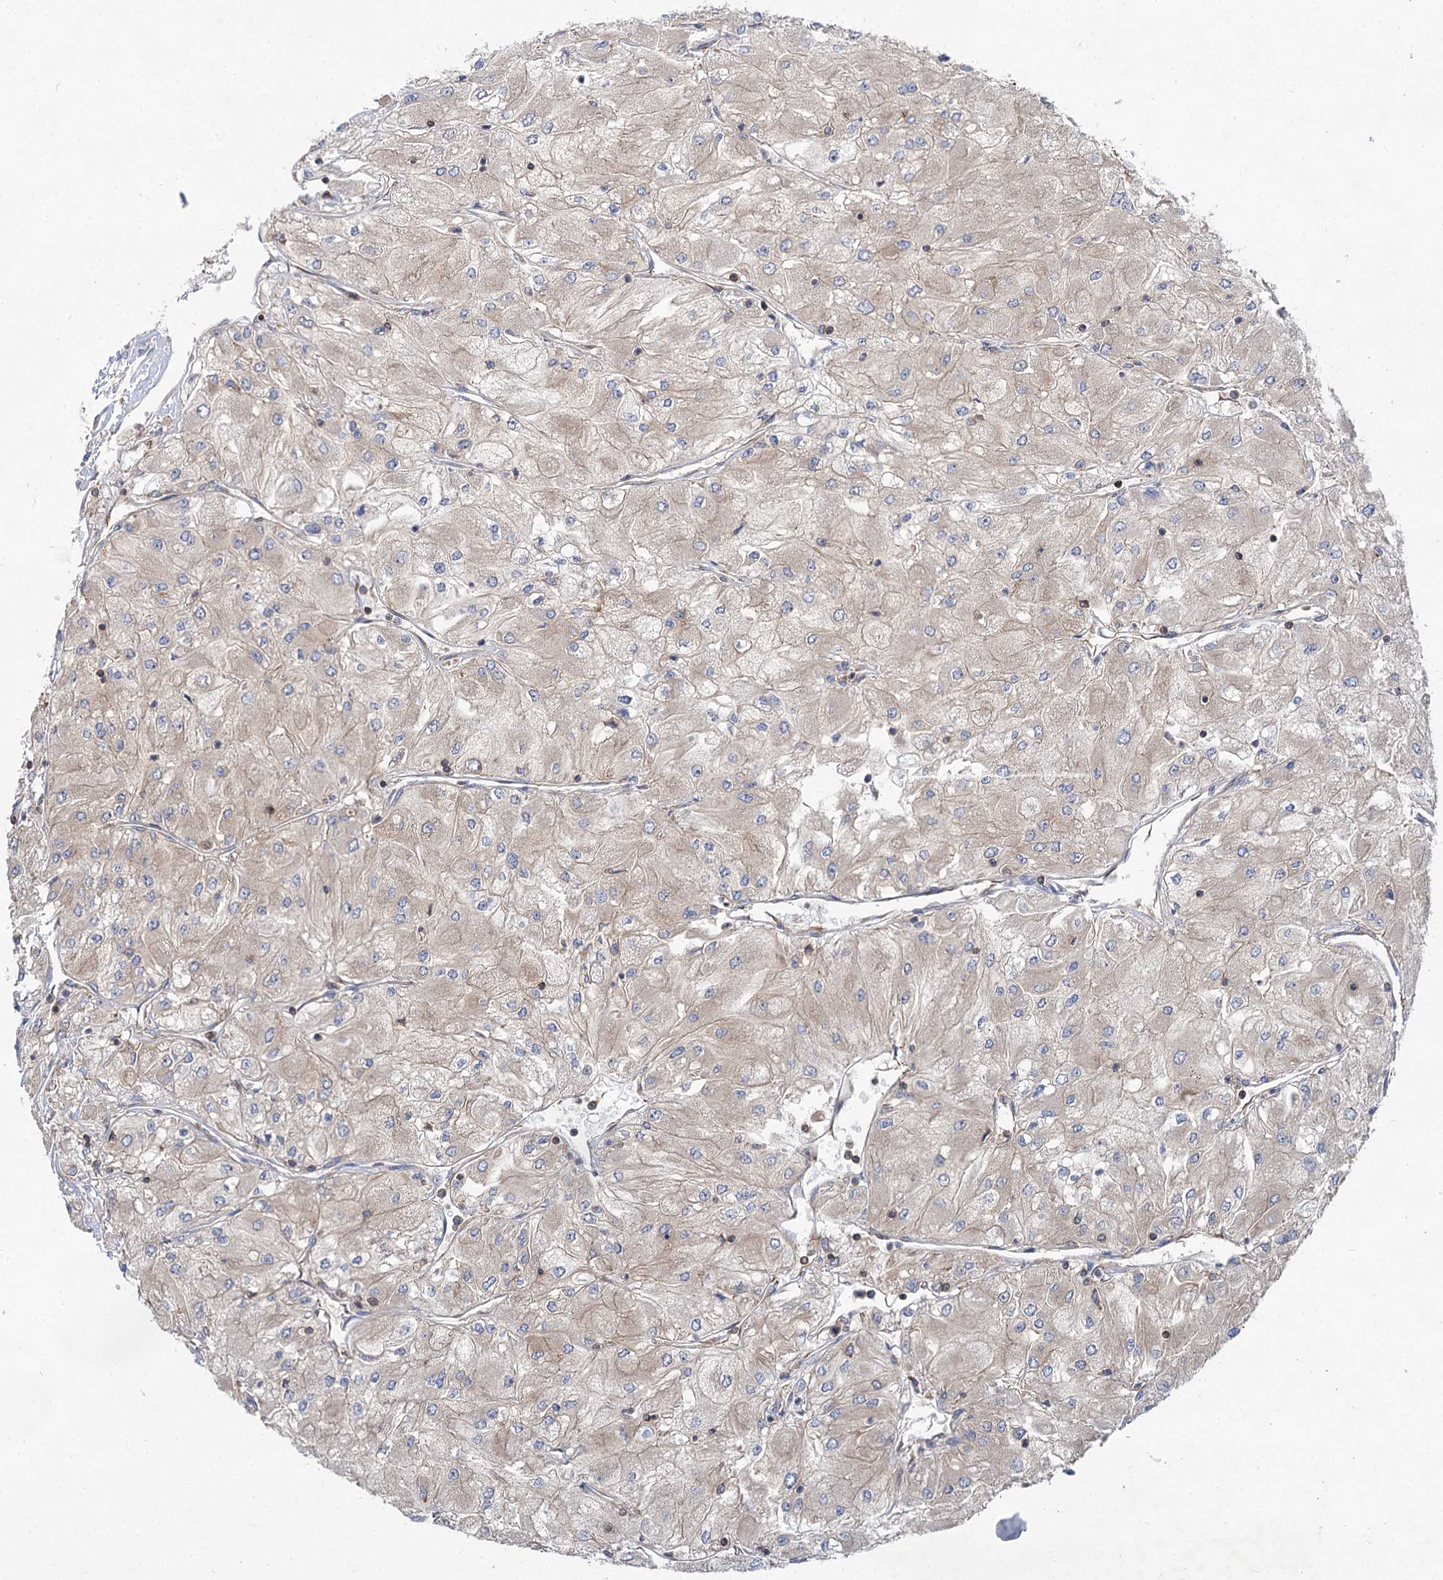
{"staining": {"intensity": "negative", "quantity": "none", "location": "none"}, "tissue": "renal cancer", "cell_type": "Tumor cells", "image_type": "cancer", "snomed": [{"axis": "morphology", "description": "Adenocarcinoma, NOS"}, {"axis": "topography", "description": "Kidney"}], "caption": "Immunohistochemistry (IHC) of renal adenocarcinoma displays no positivity in tumor cells.", "gene": "PACS1", "patient": {"sex": "male", "age": 80}}